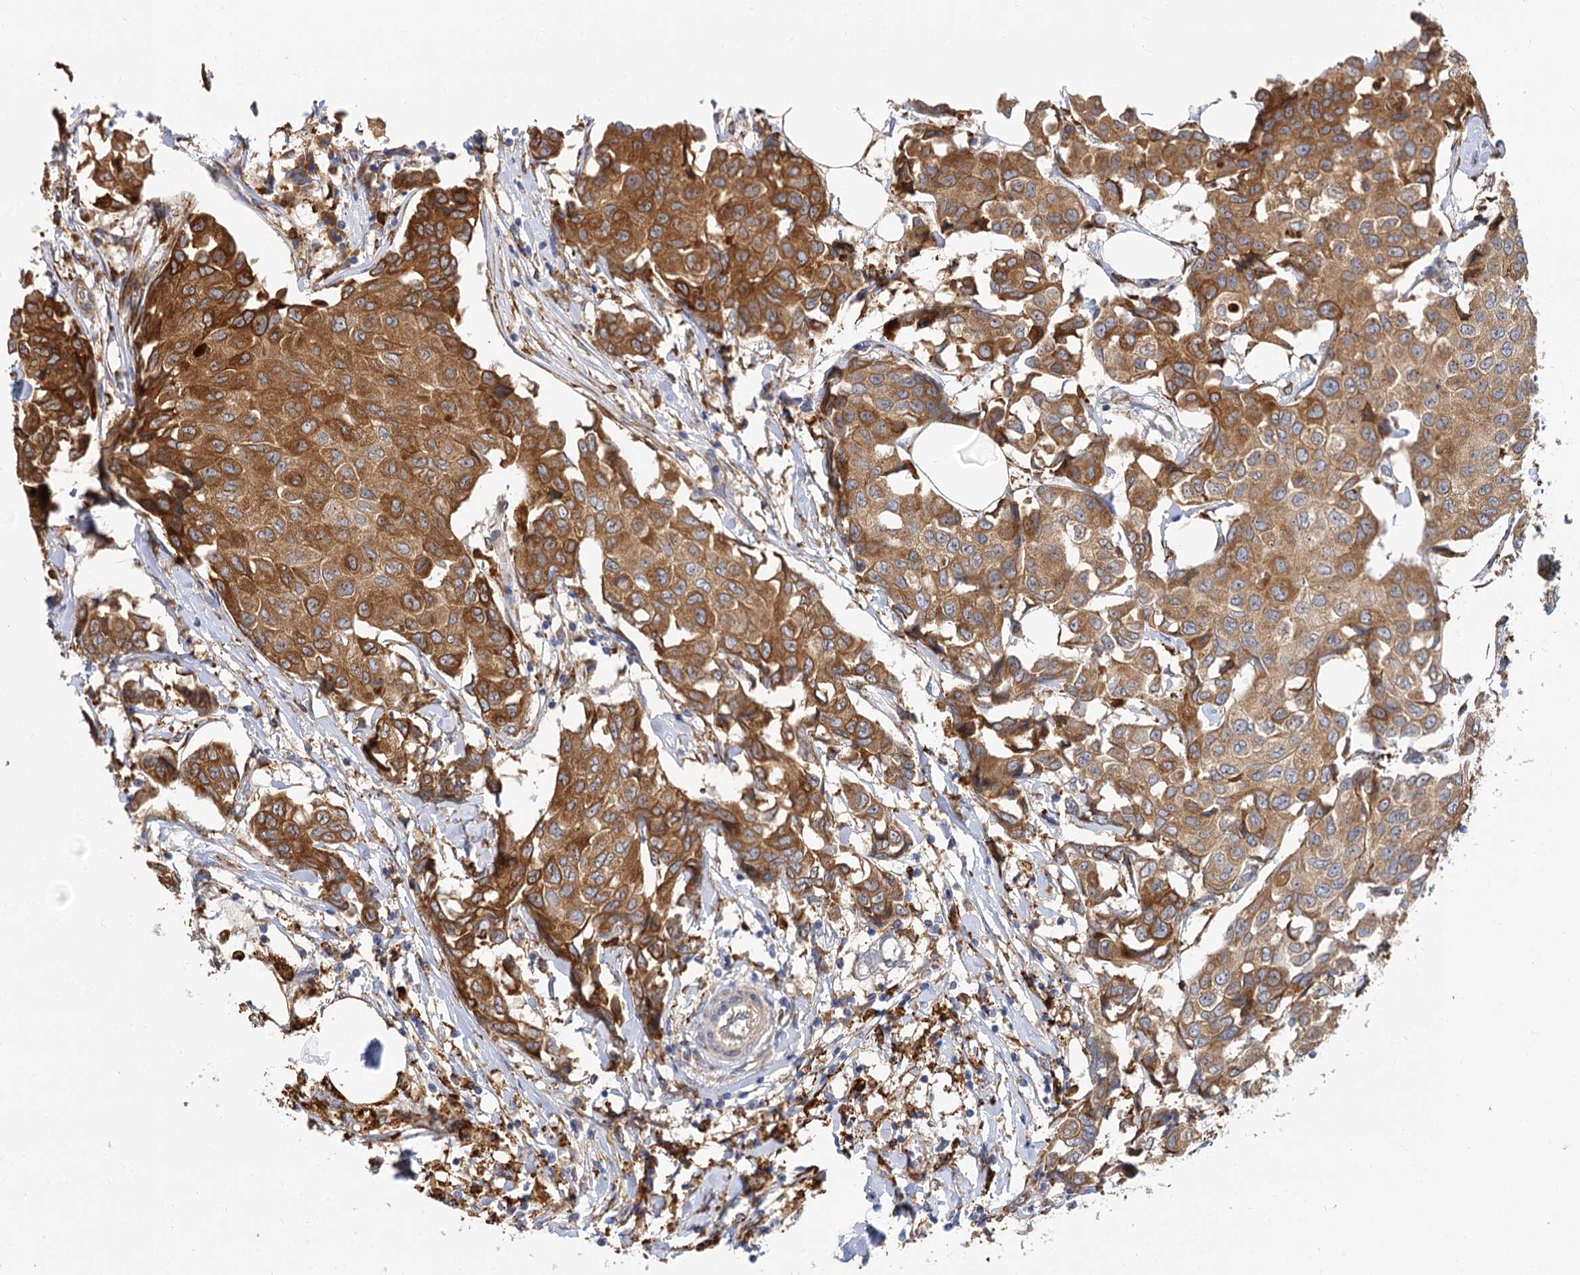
{"staining": {"intensity": "moderate", "quantity": ">75%", "location": "cytoplasmic/membranous"}, "tissue": "breast cancer", "cell_type": "Tumor cells", "image_type": "cancer", "snomed": [{"axis": "morphology", "description": "Duct carcinoma"}, {"axis": "topography", "description": "Breast"}], "caption": "A micrograph showing moderate cytoplasmic/membranous expression in approximately >75% of tumor cells in breast cancer, as visualized by brown immunohistochemical staining.", "gene": "PPIP5K2", "patient": {"sex": "female", "age": 80}}